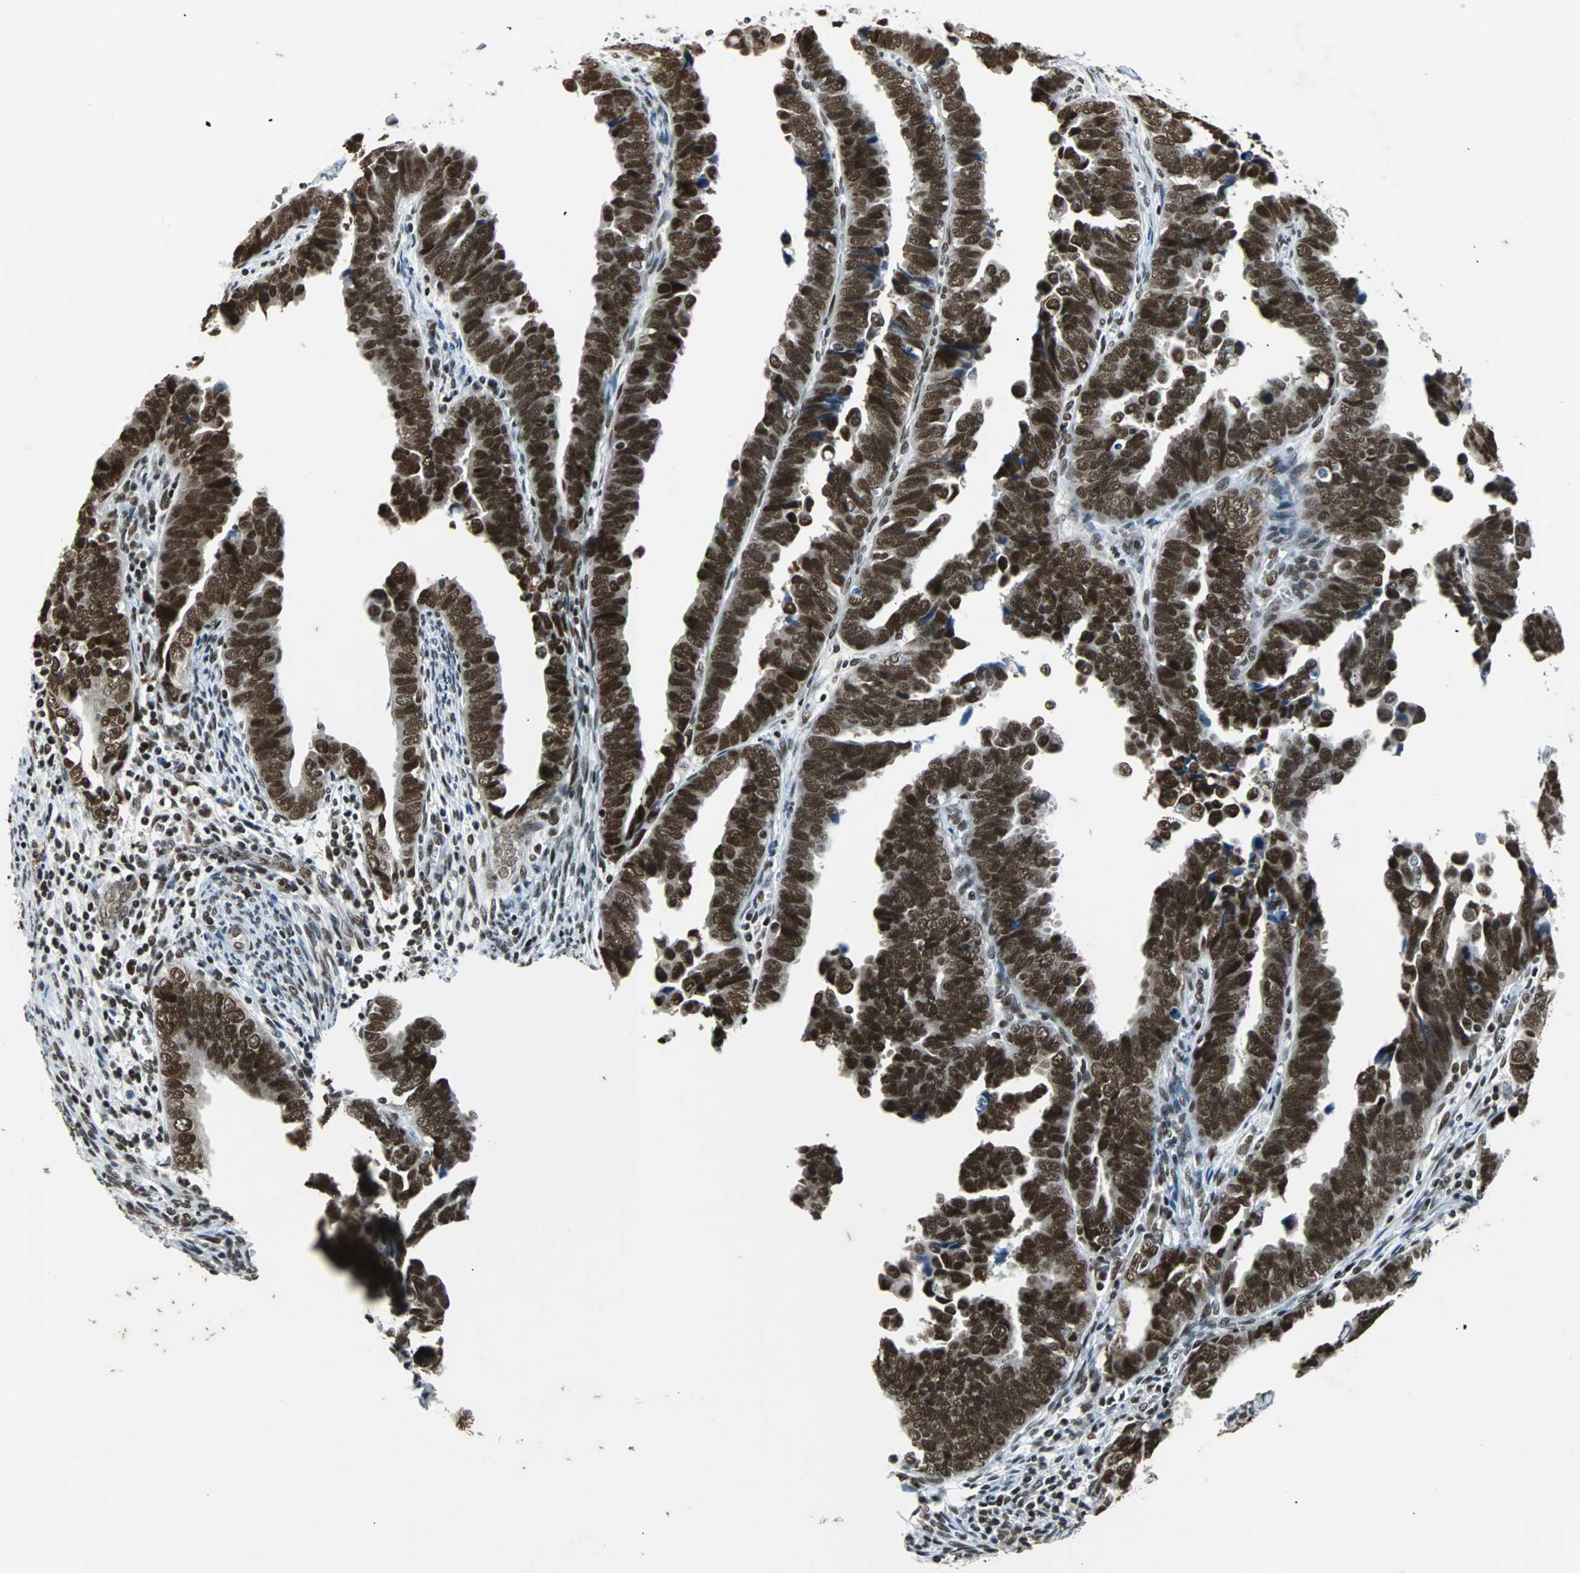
{"staining": {"intensity": "strong", "quantity": ">75%", "location": "nuclear"}, "tissue": "endometrial cancer", "cell_type": "Tumor cells", "image_type": "cancer", "snomed": [{"axis": "morphology", "description": "Adenocarcinoma, NOS"}, {"axis": "topography", "description": "Endometrium"}], "caption": "Tumor cells show strong nuclear positivity in approximately >75% of cells in endometrial cancer (adenocarcinoma).", "gene": "GATAD2A", "patient": {"sex": "female", "age": 75}}